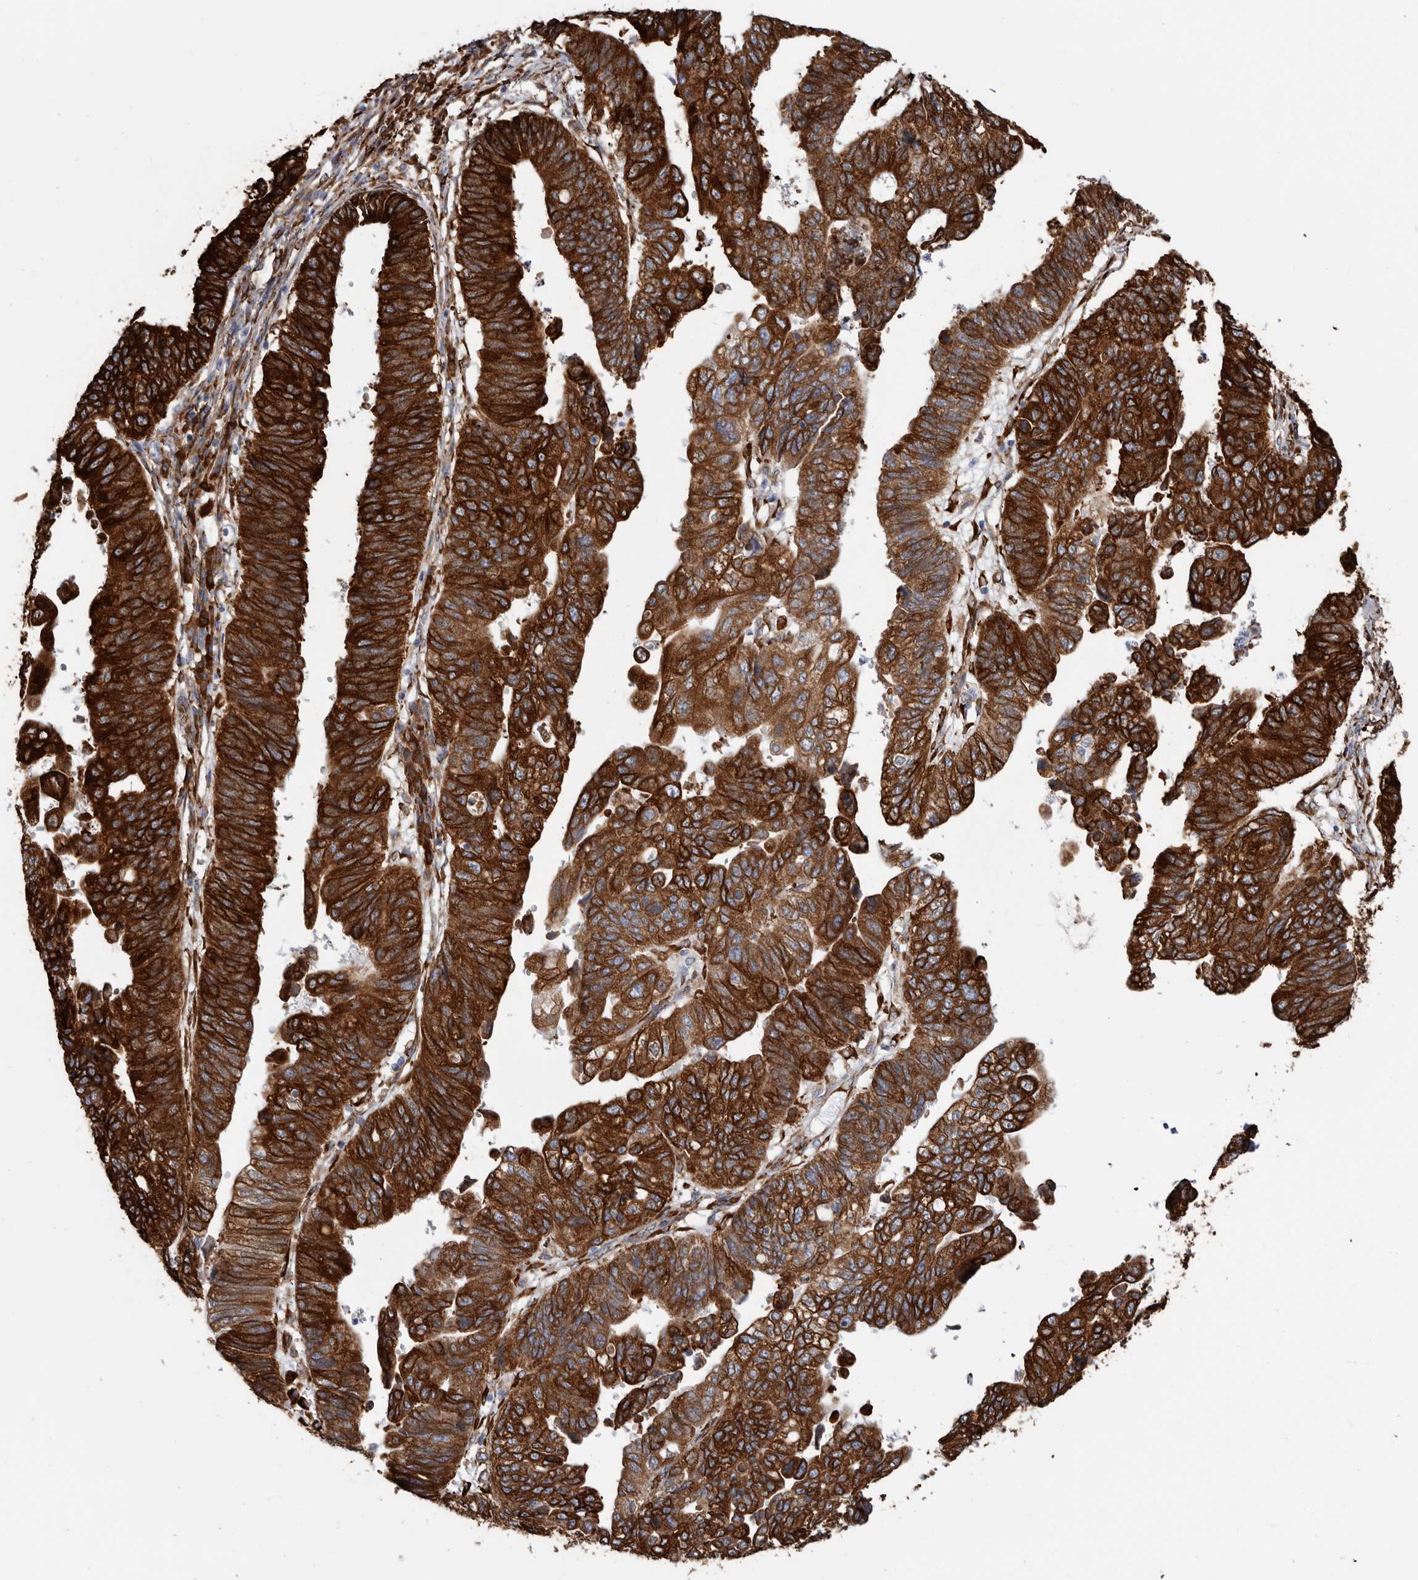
{"staining": {"intensity": "strong", "quantity": ">75%", "location": "cytoplasmic/membranous"}, "tissue": "stomach cancer", "cell_type": "Tumor cells", "image_type": "cancer", "snomed": [{"axis": "morphology", "description": "Adenocarcinoma, NOS"}, {"axis": "topography", "description": "Stomach"}], "caption": "Adenocarcinoma (stomach) stained for a protein (brown) reveals strong cytoplasmic/membranous positive positivity in approximately >75% of tumor cells.", "gene": "SEMA3E", "patient": {"sex": "male", "age": 59}}